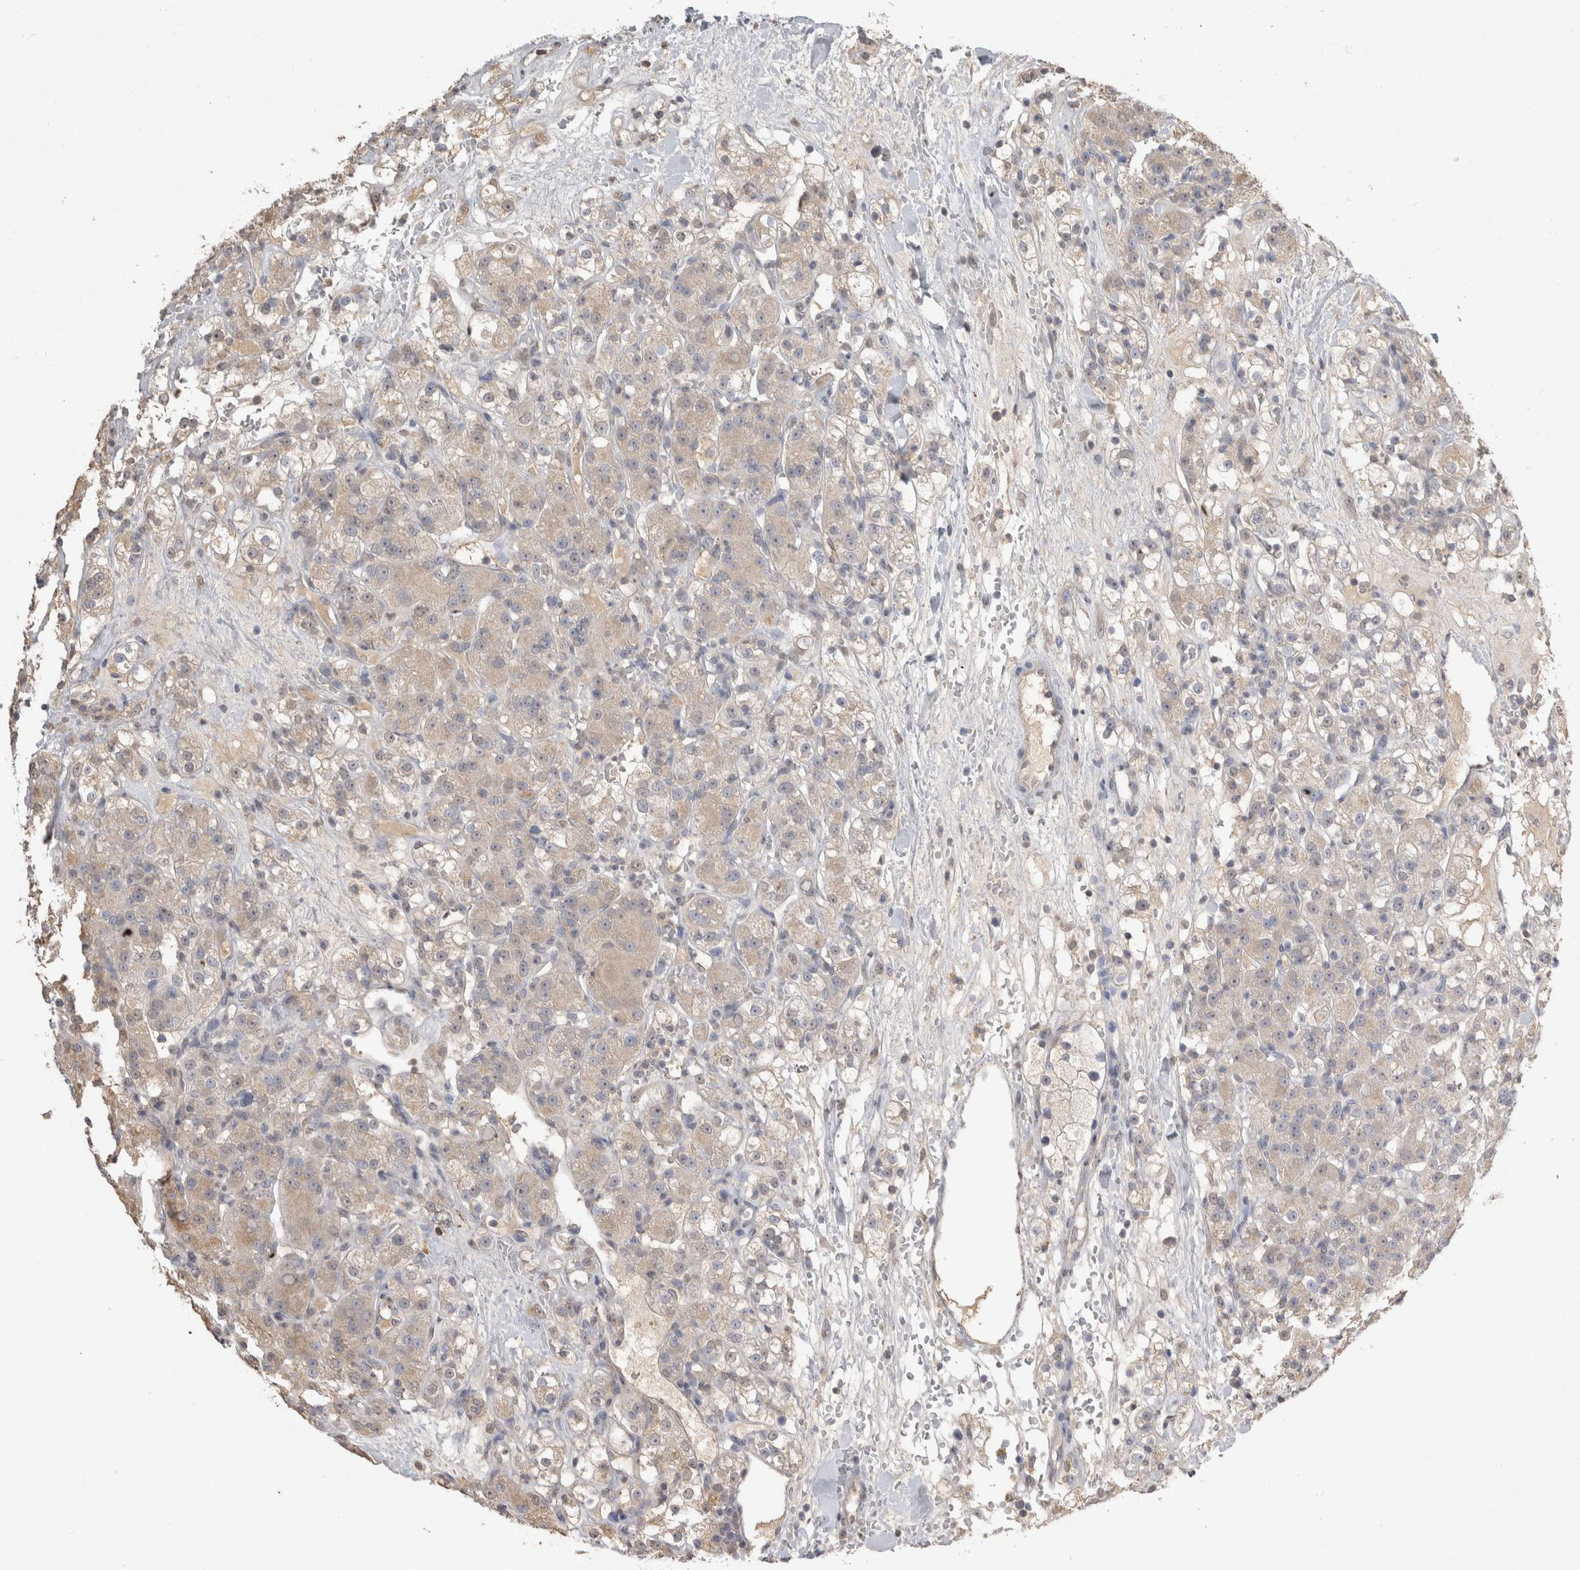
{"staining": {"intensity": "weak", "quantity": "<25%", "location": "cytoplasmic/membranous"}, "tissue": "renal cancer", "cell_type": "Tumor cells", "image_type": "cancer", "snomed": [{"axis": "morphology", "description": "Normal tissue, NOS"}, {"axis": "morphology", "description": "Adenocarcinoma, NOS"}, {"axis": "topography", "description": "Kidney"}], "caption": "Tumor cells show no significant staining in adenocarcinoma (renal).", "gene": "NAALADL2", "patient": {"sex": "male", "age": 61}}